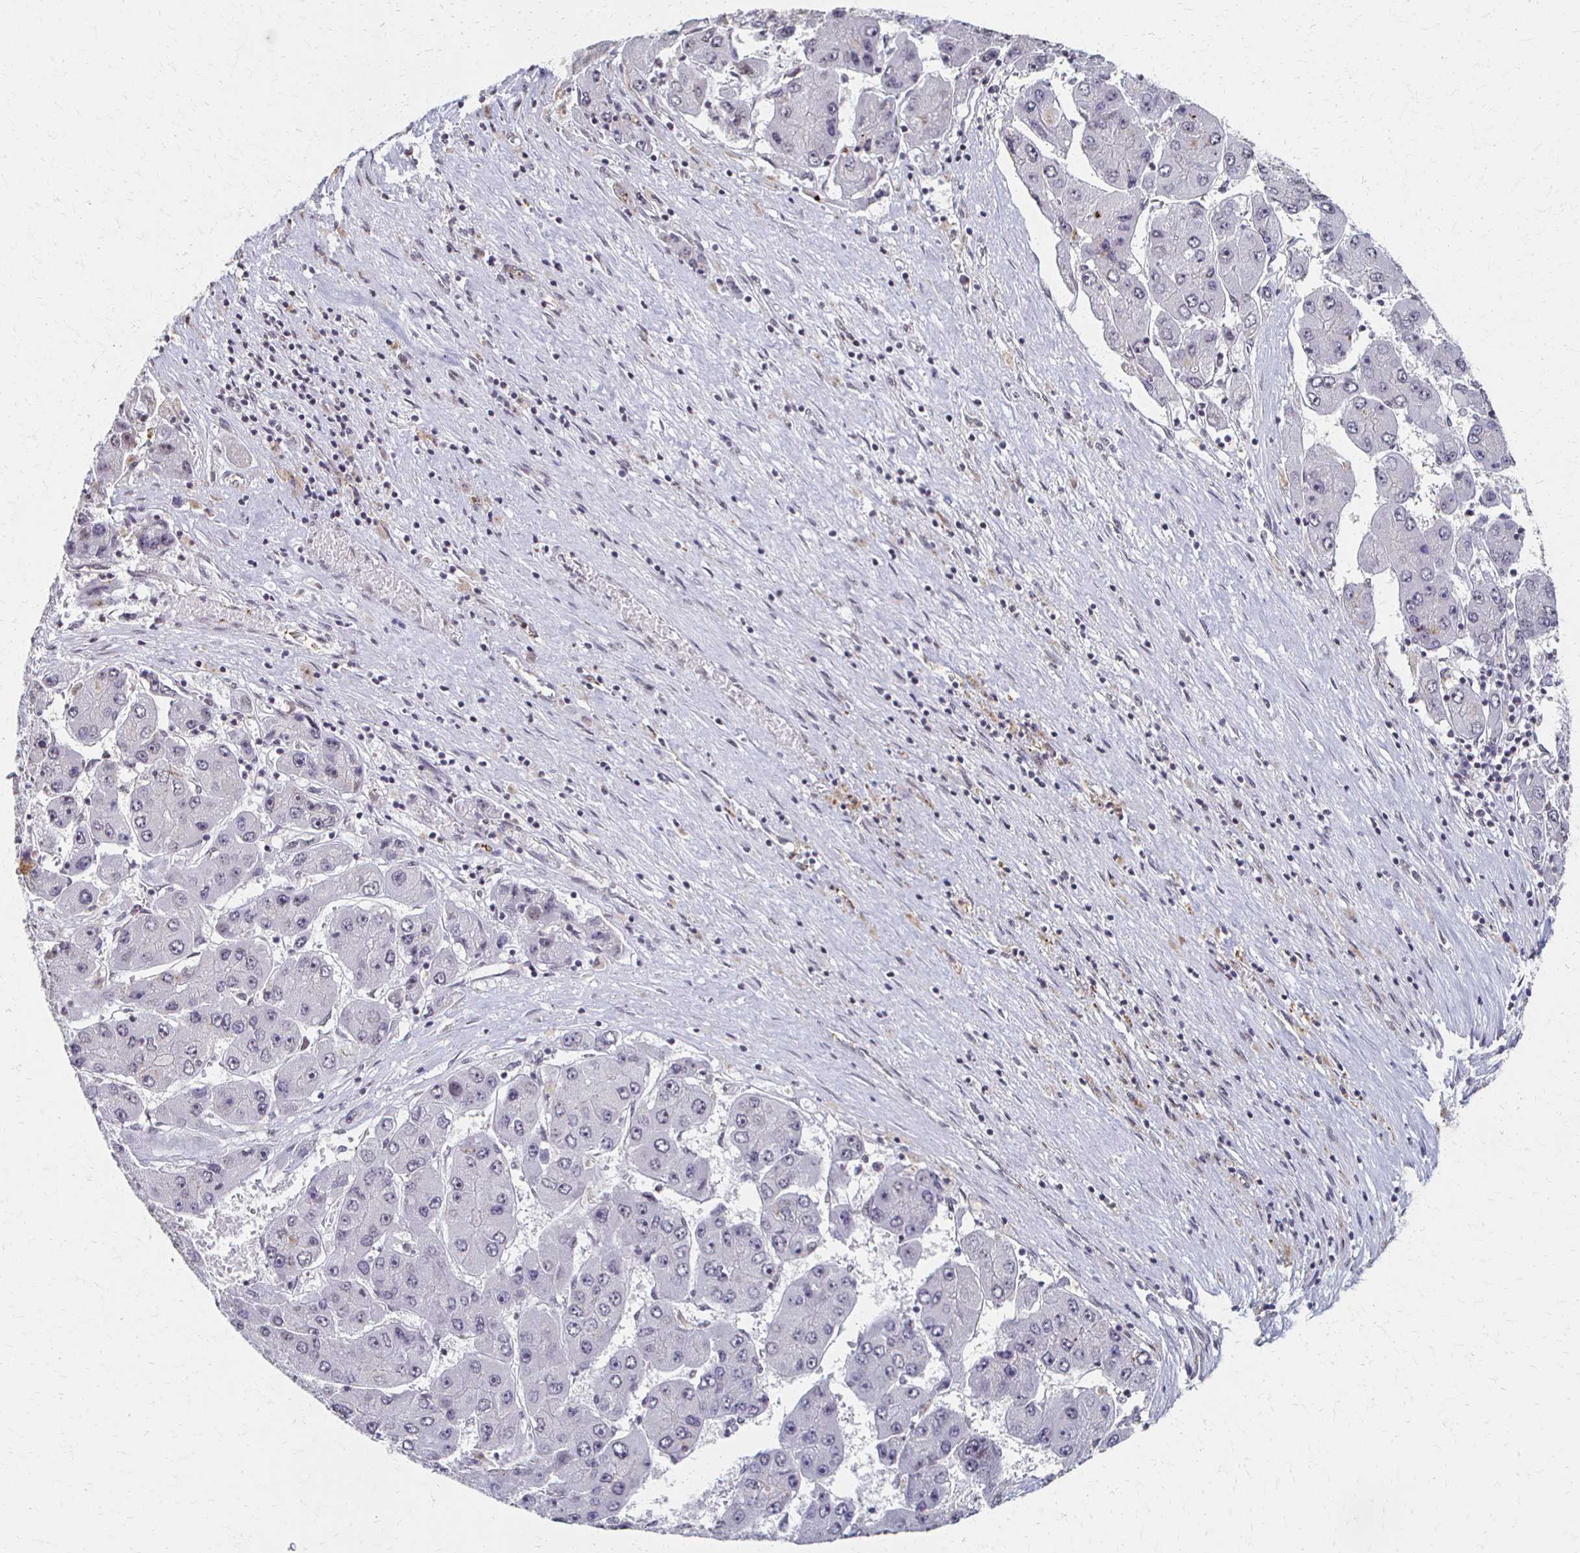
{"staining": {"intensity": "negative", "quantity": "none", "location": "none"}, "tissue": "liver cancer", "cell_type": "Tumor cells", "image_type": "cancer", "snomed": [{"axis": "morphology", "description": "Carcinoma, Hepatocellular, NOS"}, {"axis": "topography", "description": "Liver"}], "caption": "DAB (3,3'-diaminobenzidine) immunohistochemical staining of liver cancer shows no significant staining in tumor cells.", "gene": "DAB1", "patient": {"sex": "female", "age": 61}}